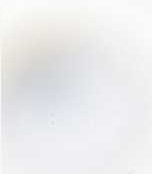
{"staining": {"intensity": "weak", "quantity": ">75%", "location": "cytoplasmic/membranous"}, "tissue": "parathyroid gland", "cell_type": "Glandular cells", "image_type": "normal", "snomed": [{"axis": "morphology", "description": "Normal tissue, NOS"}, {"axis": "topography", "description": "Parathyroid gland"}], "caption": "A high-resolution micrograph shows immunohistochemistry (IHC) staining of normal parathyroid gland, which shows weak cytoplasmic/membranous expression in approximately >75% of glandular cells. (IHC, brightfield microscopy, high magnification).", "gene": "DDX60L", "patient": {"sex": "female", "age": 56}}